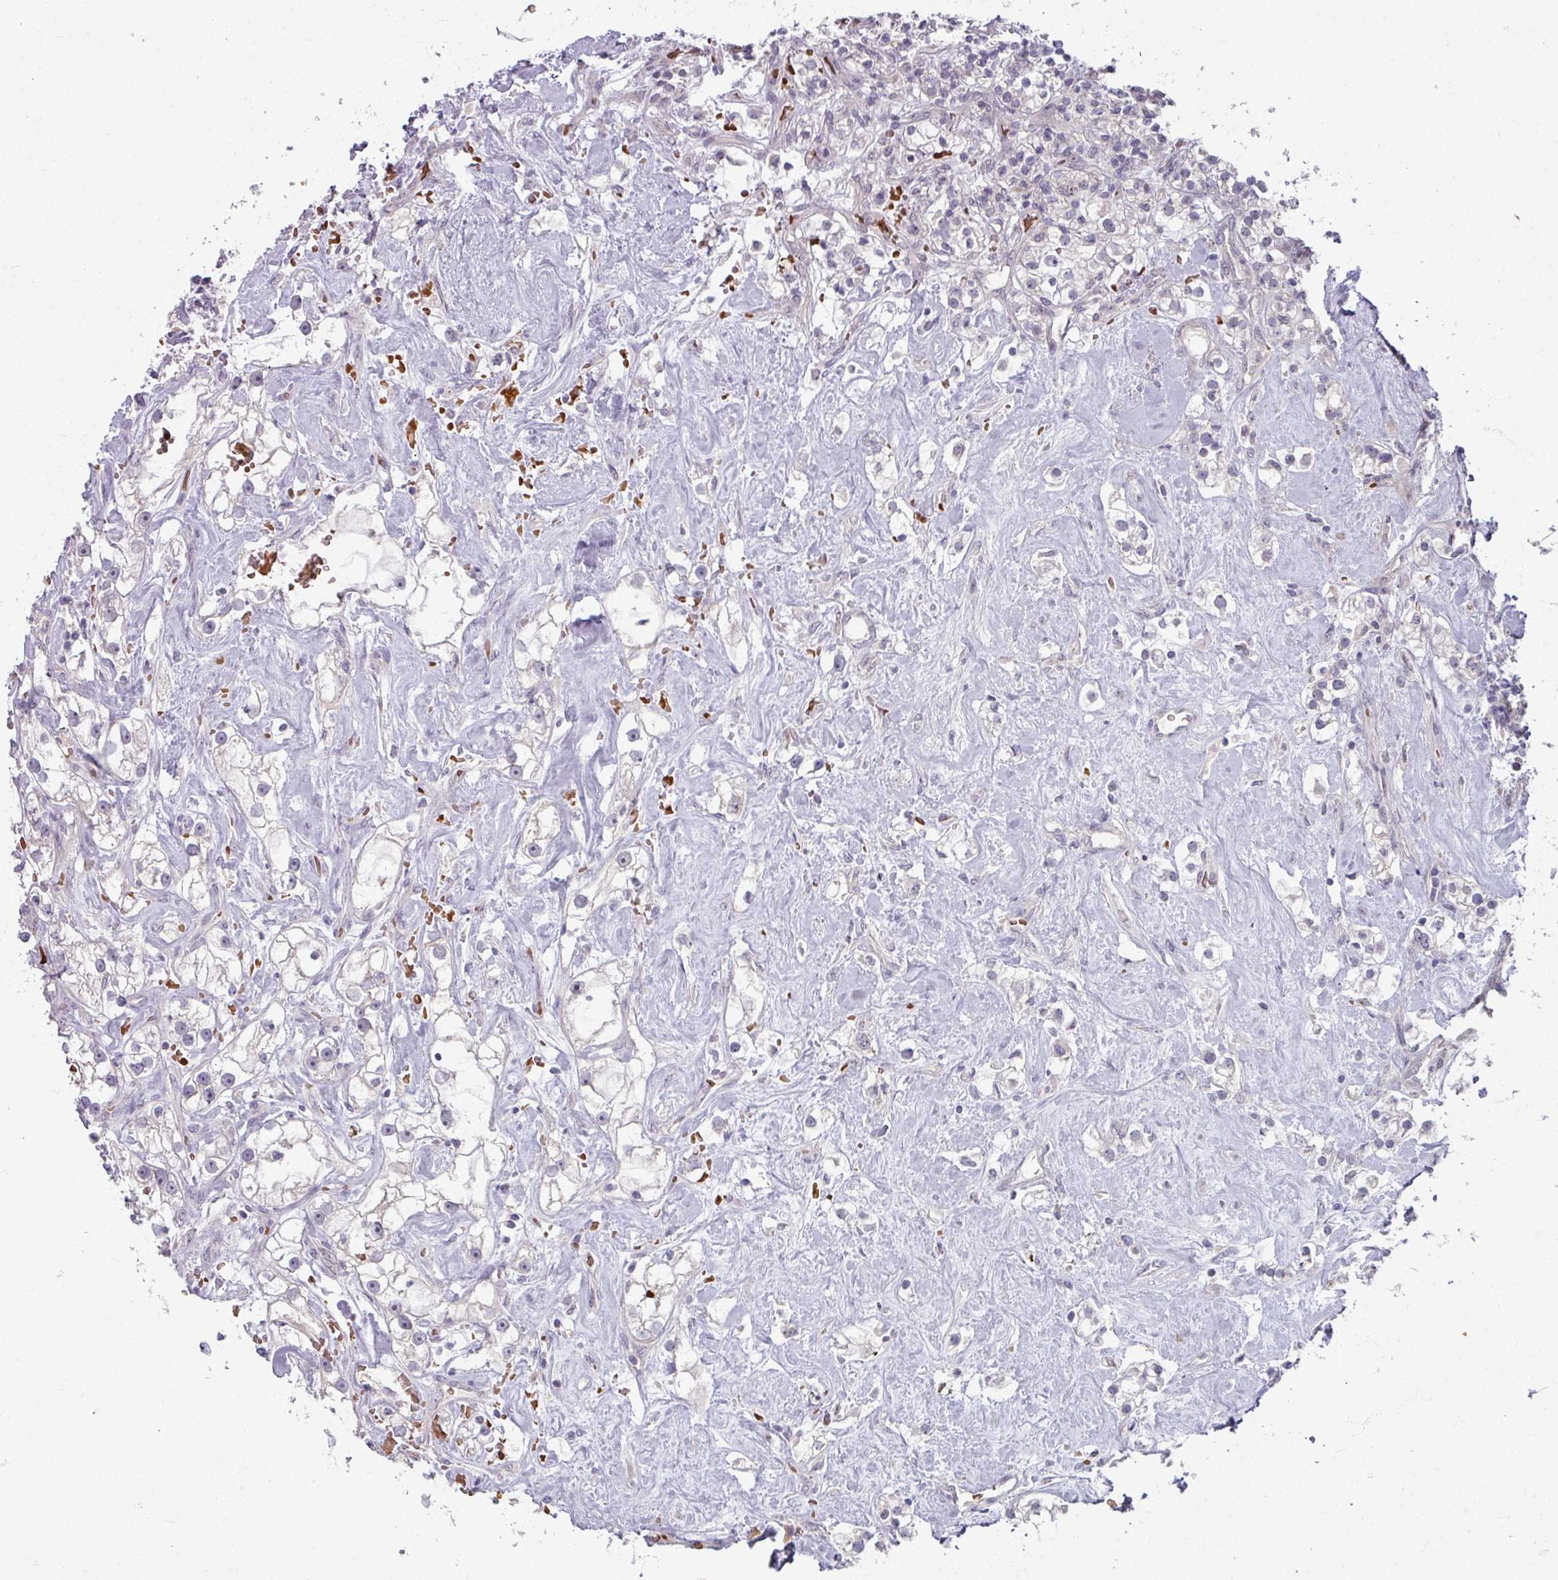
{"staining": {"intensity": "negative", "quantity": "none", "location": "none"}, "tissue": "renal cancer", "cell_type": "Tumor cells", "image_type": "cancer", "snomed": [{"axis": "morphology", "description": "Adenocarcinoma, NOS"}, {"axis": "topography", "description": "Kidney"}], "caption": "A high-resolution photomicrograph shows immunohistochemistry staining of adenocarcinoma (renal), which reveals no significant expression in tumor cells.", "gene": "KMT5C", "patient": {"sex": "male", "age": 77}}